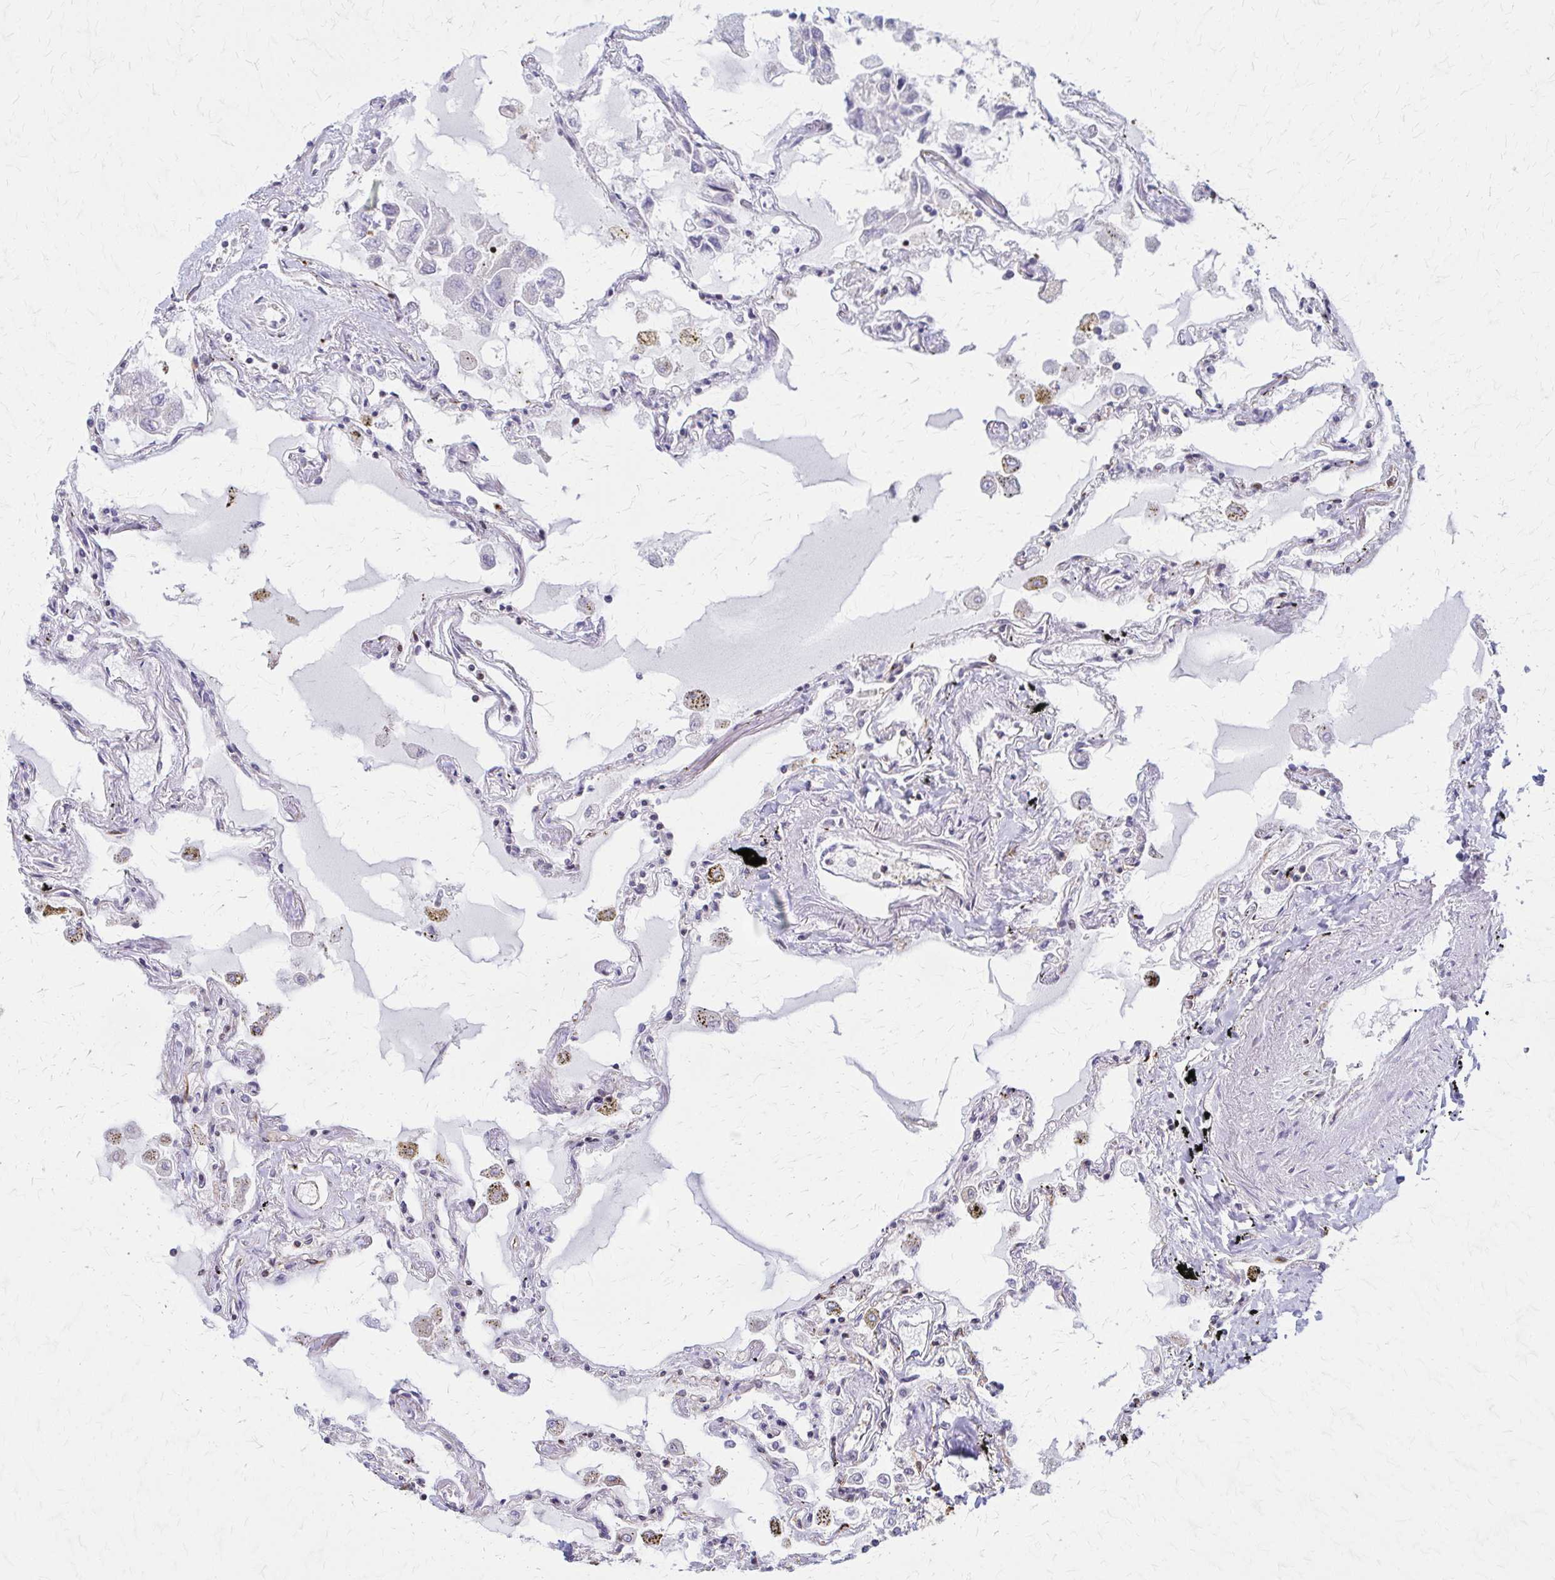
{"staining": {"intensity": "moderate", "quantity": "<25%", "location": "cytoplasmic/membranous"}, "tissue": "lung", "cell_type": "Alveolar cells", "image_type": "normal", "snomed": [{"axis": "morphology", "description": "Normal tissue, NOS"}, {"axis": "morphology", "description": "Adenocarcinoma, NOS"}, {"axis": "topography", "description": "Cartilage tissue"}, {"axis": "topography", "description": "Lung"}], "caption": "Lung stained with immunohistochemistry (IHC) shows moderate cytoplasmic/membranous positivity in about <25% of alveolar cells.", "gene": "WASF2", "patient": {"sex": "female", "age": 67}}